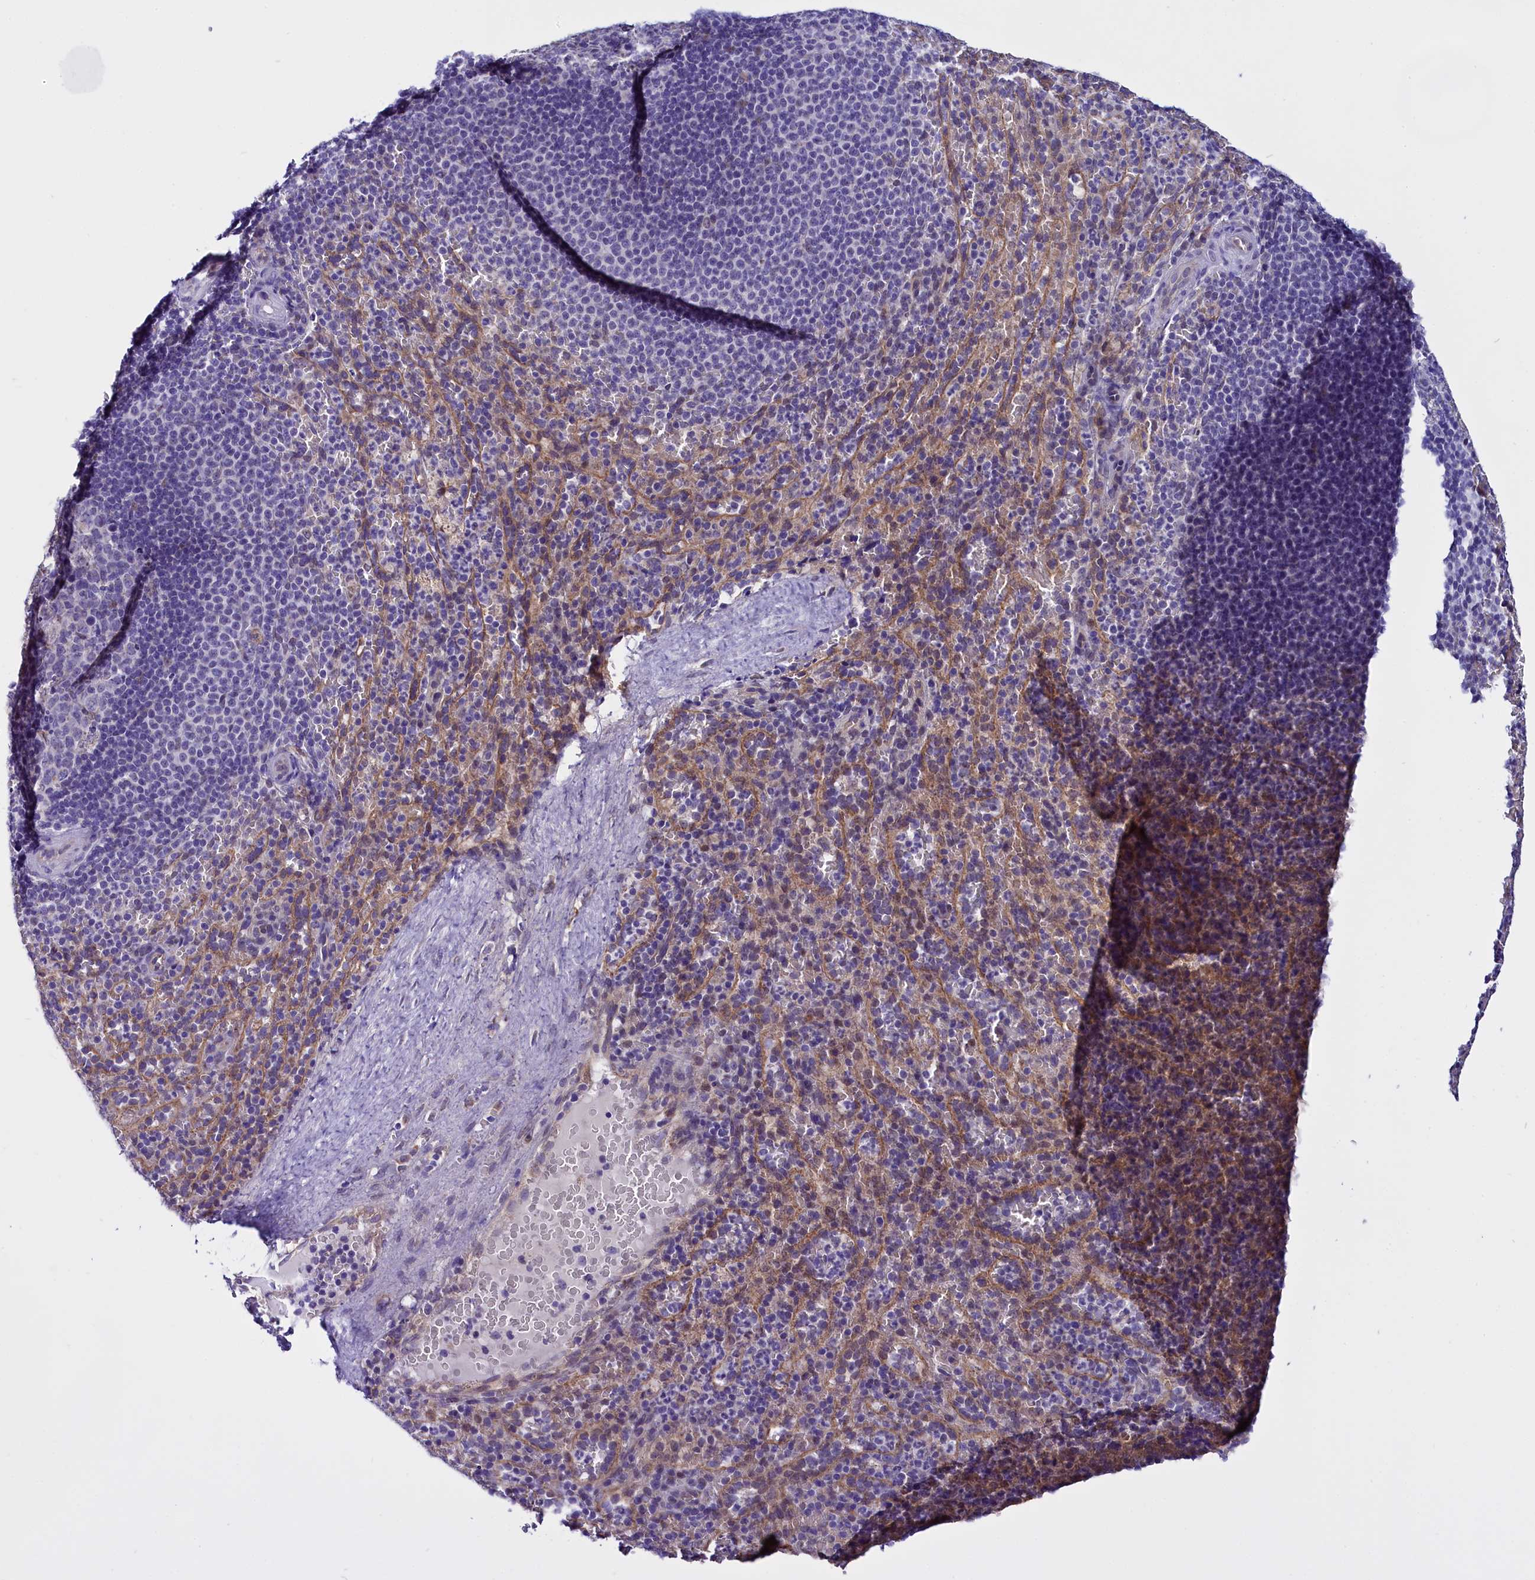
{"staining": {"intensity": "negative", "quantity": "none", "location": "none"}, "tissue": "spleen", "cell_type": "Cells in red pulp", "image_type": "normal", "snomed": [{"axis": "morphology", "description": "Normal tissue, NOS"}, {"axis": "topography", "description": "Spleen"}], "caption": "DAB immunohistochemical staining of benign spleen exhibits no significant expression in cells in red pulp.", "gene": "UACA", "patient": {"sex": "female", "age": 21}}